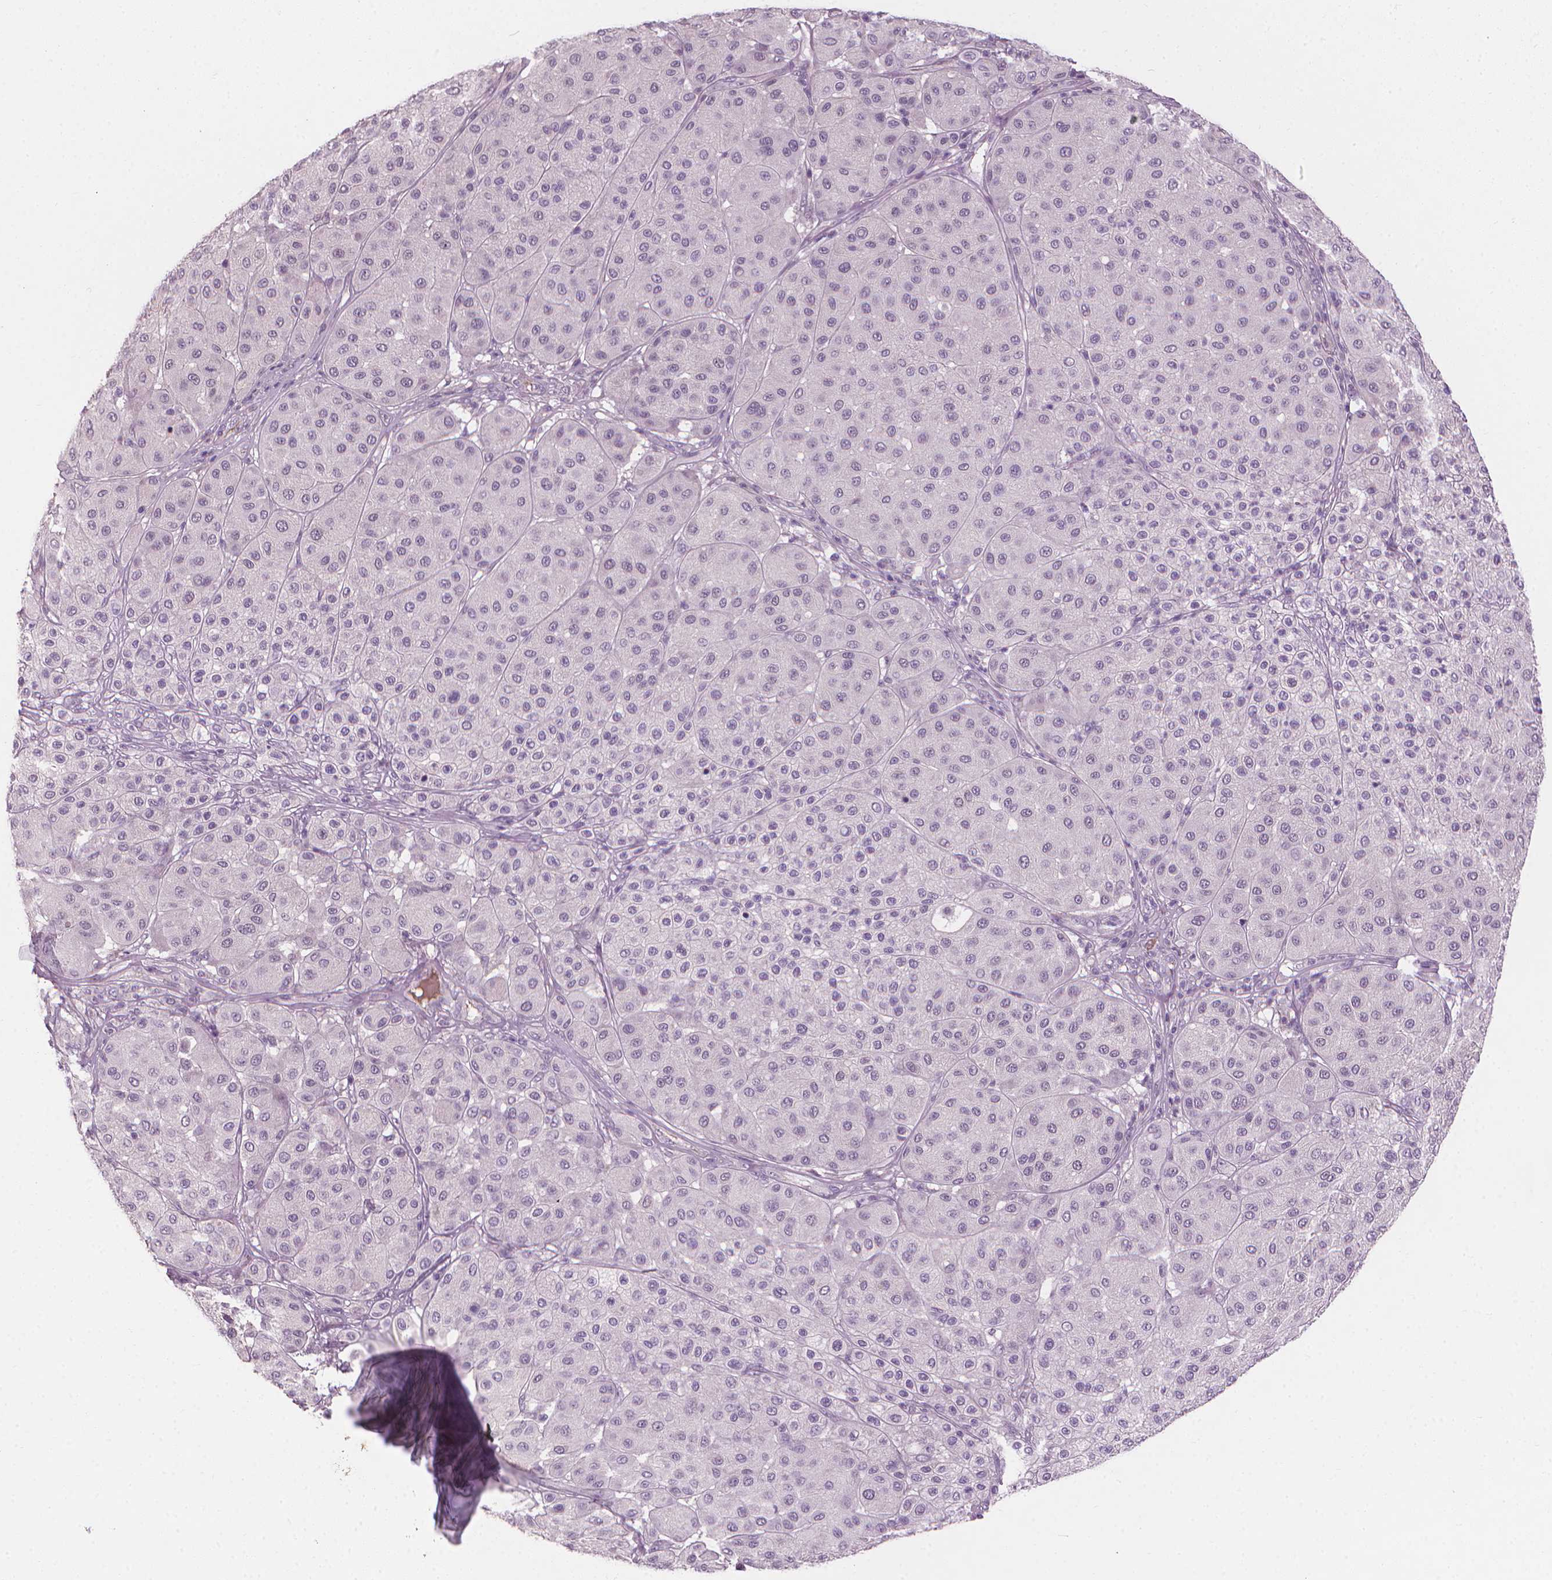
{"staining": {"intensity": "negative", "quantity": "none", "location": "none"}, "tissue": "melanoma", "cell_type": "Tumor cells", "image_type": "cancer", "snomed": [{"axis": "morphology", "description": "Malignant melanoma, Metastatic site"}, {"axis": "topography", "description": "Smooth muscle"}], "caption": "A micrograph of melanoma stained for a protein shows no brown staining in tumor cells.", "gene": "SAXO2", "patient": {"sex": "male", "age": 41}}